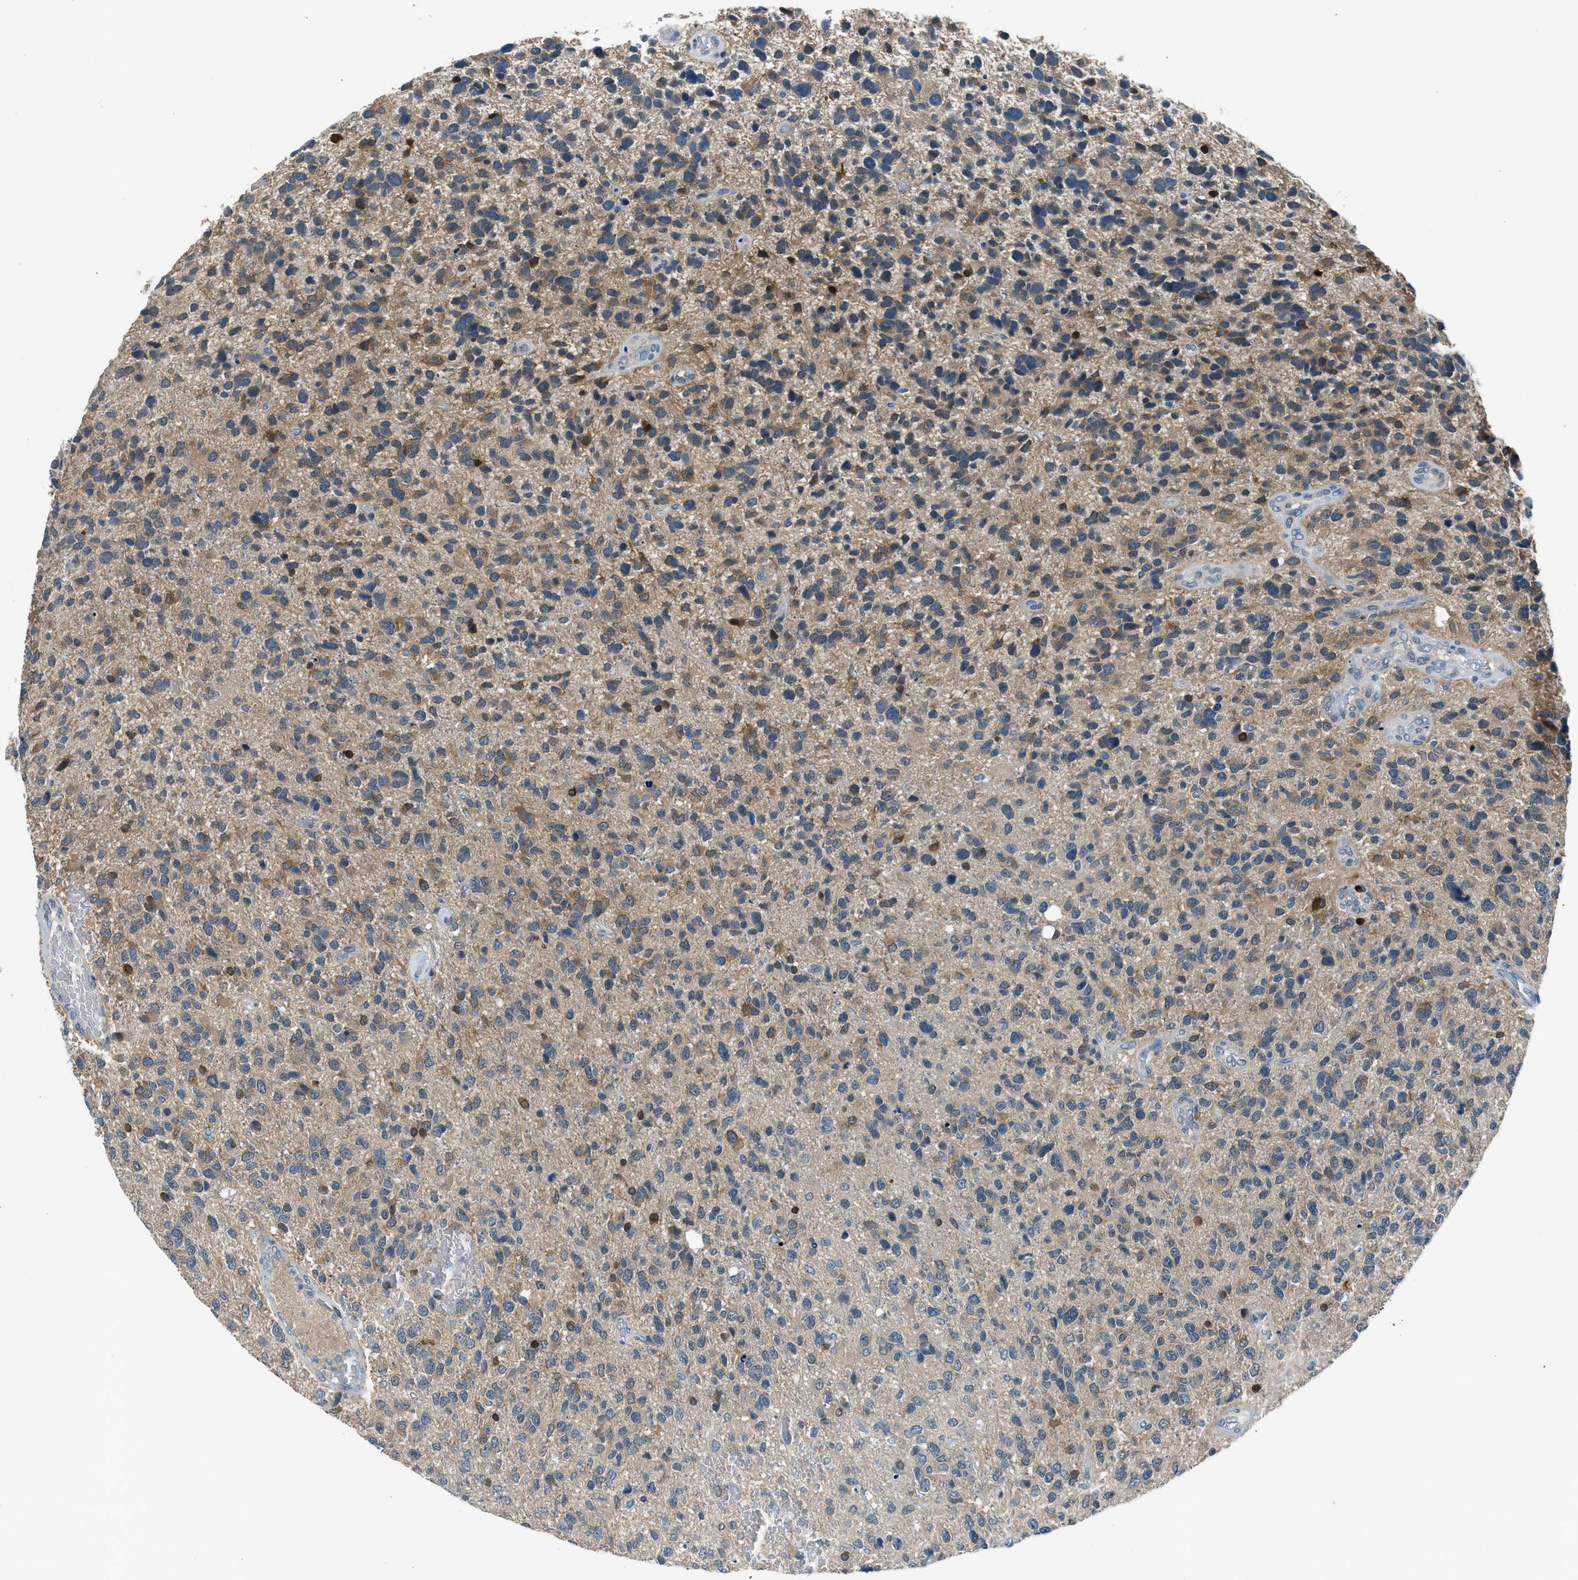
{"staining": {"intensity": "moderate", "quantity": ">75%", "location": "cytoplasmic/membranous"}, "tissue": "glioma", "cell_type": "Tumor cells", "image_type": "cancer", "snomed": [{"axis": "morphology", "description": "Glioma, malignant, High grade"}, {"axis": "topography", "description": "Brain"}], "caption": "Immunohistochemical staining of human glioma exhibits medium levels of moderate cytoplasmic/membranous staining in about >75% of tumor cells.", "gene": "LMLN", "patient": {"sex": "female", "age": 58}}